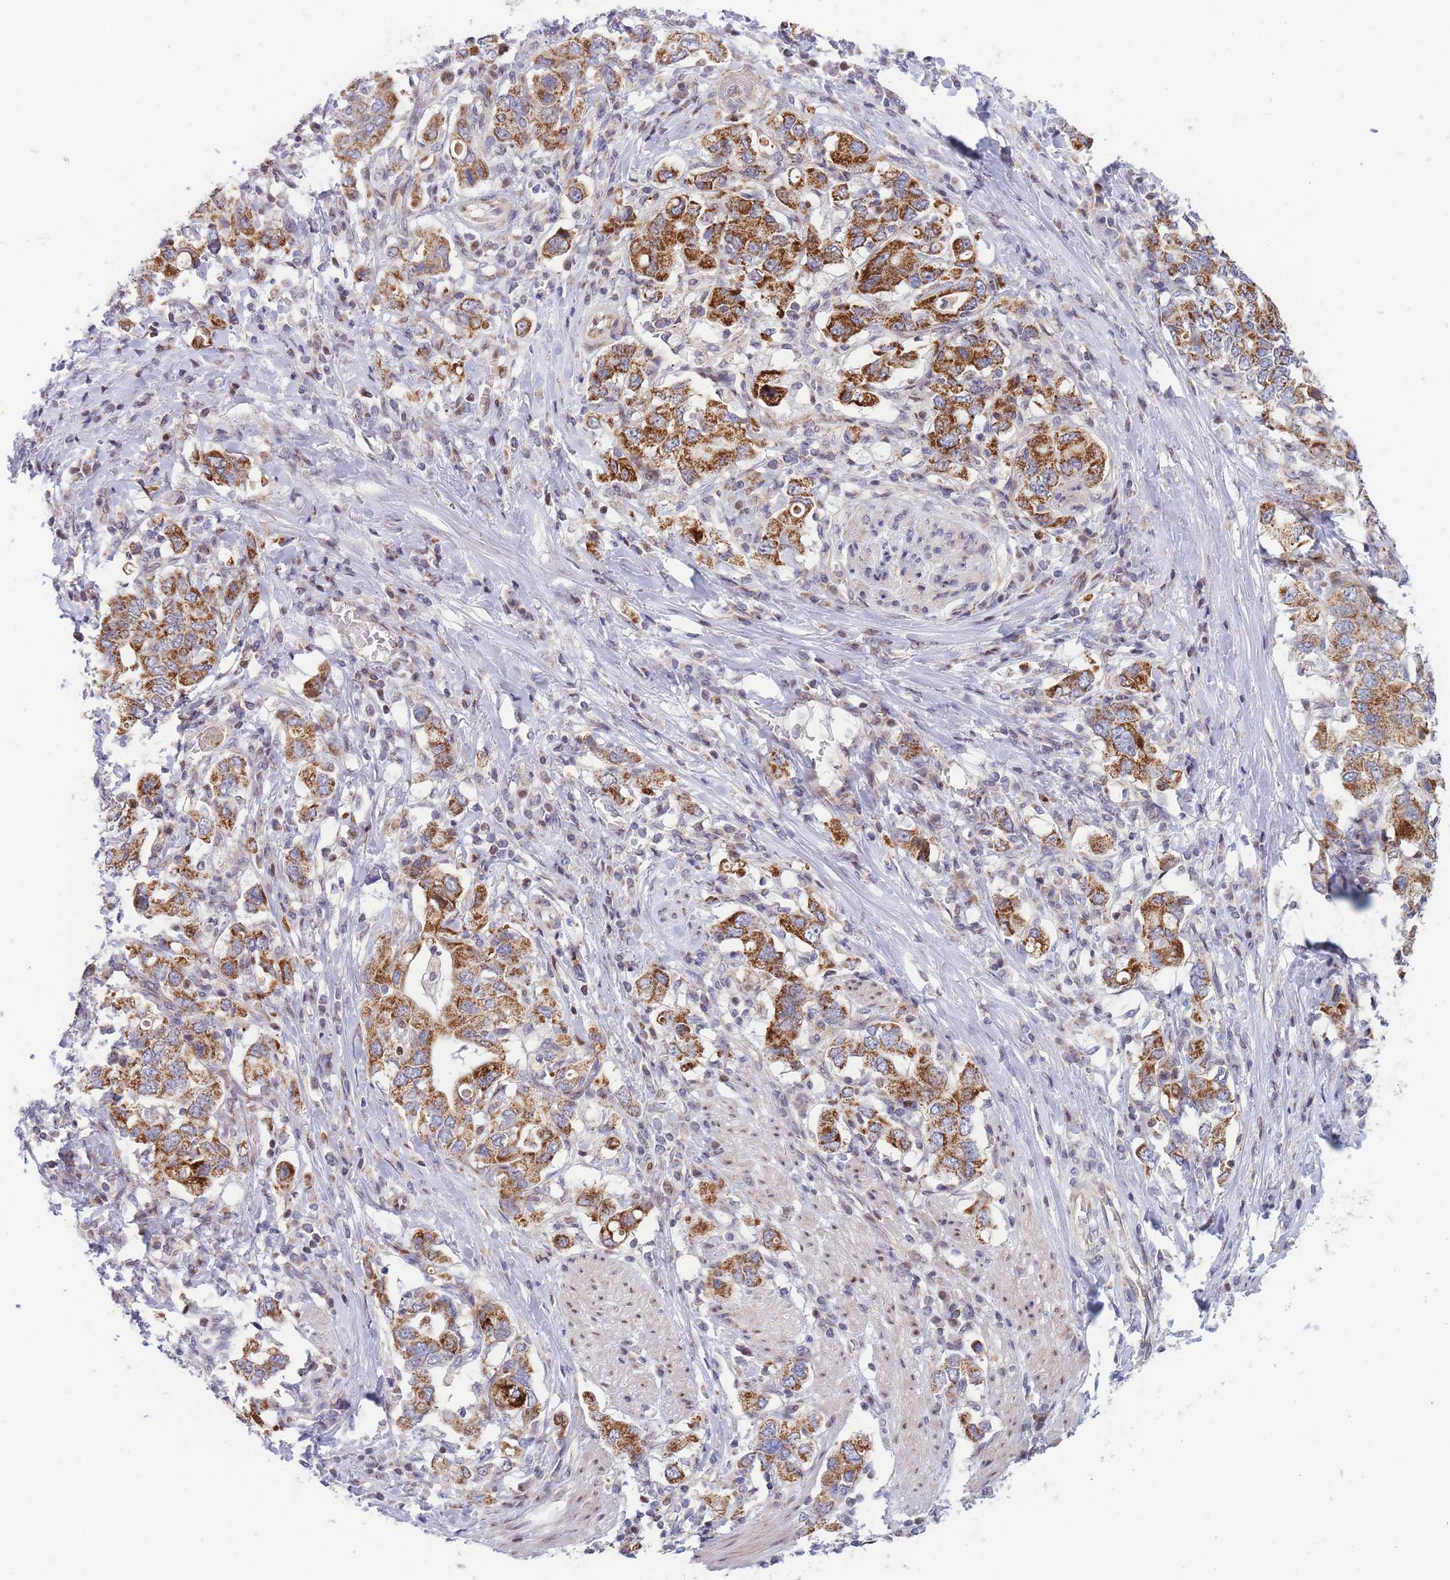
{"staining": {"intensity": "strong", "quantity": ">75%", "location": "cytoplasmic/membranous"}, "tissue": "stomach cancer", "cell_type": "Tumor cells", "image_type": "cancer", "snomed": [{"axis": "morphology", "description": "Adenocarcinoma, NOS"}, {"axis": "topography", "description": "Stomach, upper"}, {"axis": "topography", "description": "Stomach"}], "caption": "Immunohistochemical staining of human adenocarcinoma (stomach) exhibits strong cytoplasmic/membranous protein positivity in about >75% of tumor cells. (DAB IHC with brightfield microscopy, high magnification).", "gene": "MOB4", "patient": {"sex": "male", "age": 62}}